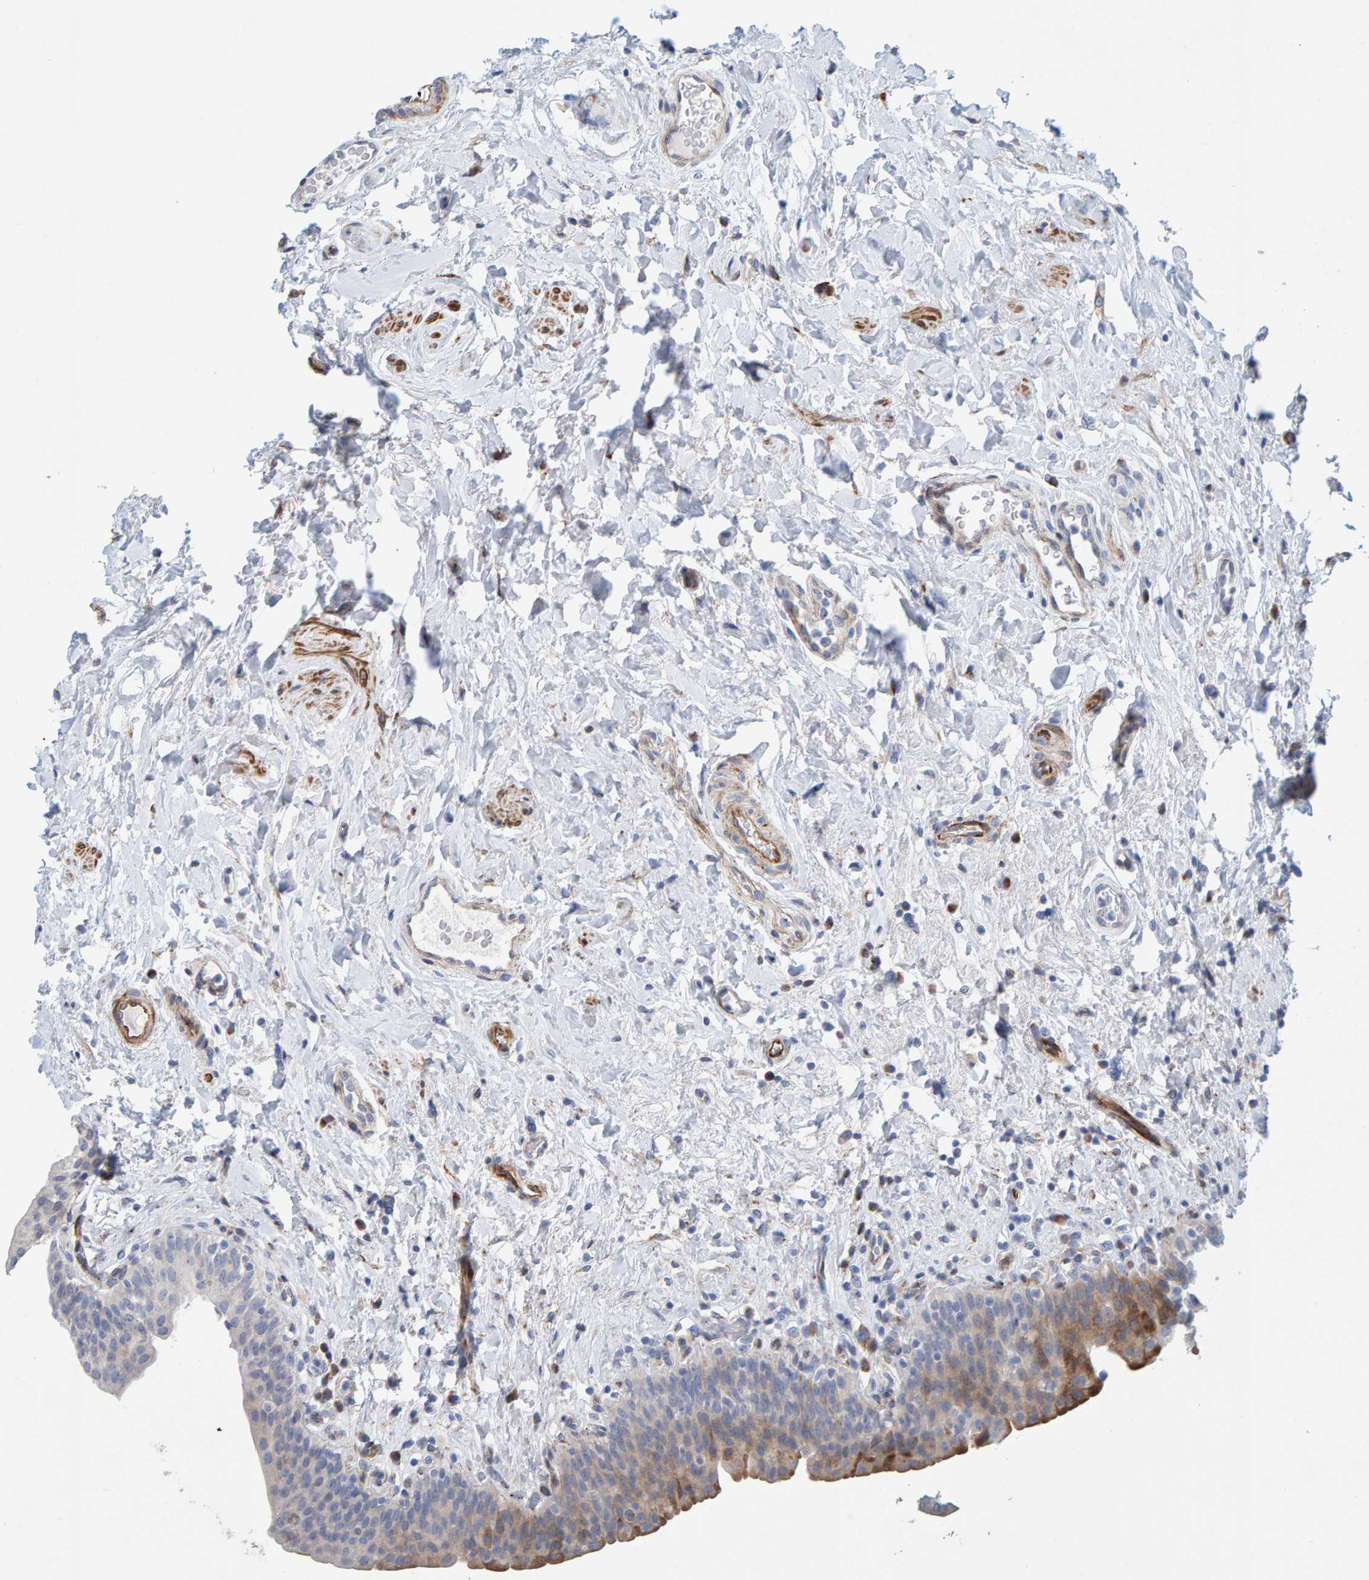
{"staining": {"intensity": "moderate", "quantity": "<25%", "location": "cytoplasmic/membranous"}, "tissue": "urinary bladder", "cell_type": "Urothelial cells", "image_type": "normal", "snomed": [{"axis": "morphology", "description": "Normal tissue, NOS"}, {"axis": "topography", "description": "Urinary bladder"}], "caption": "Brown immunohistochemical staining in unremarkable urinary bladder reveals moderate cytoplasmic/membranous staining in approximately <25% of urothelial cells. (DAB = brown stain, brightfield microscopy at high magnification).", "gene": "MMP16", "patient": {"sex": "male", "age": 83}}